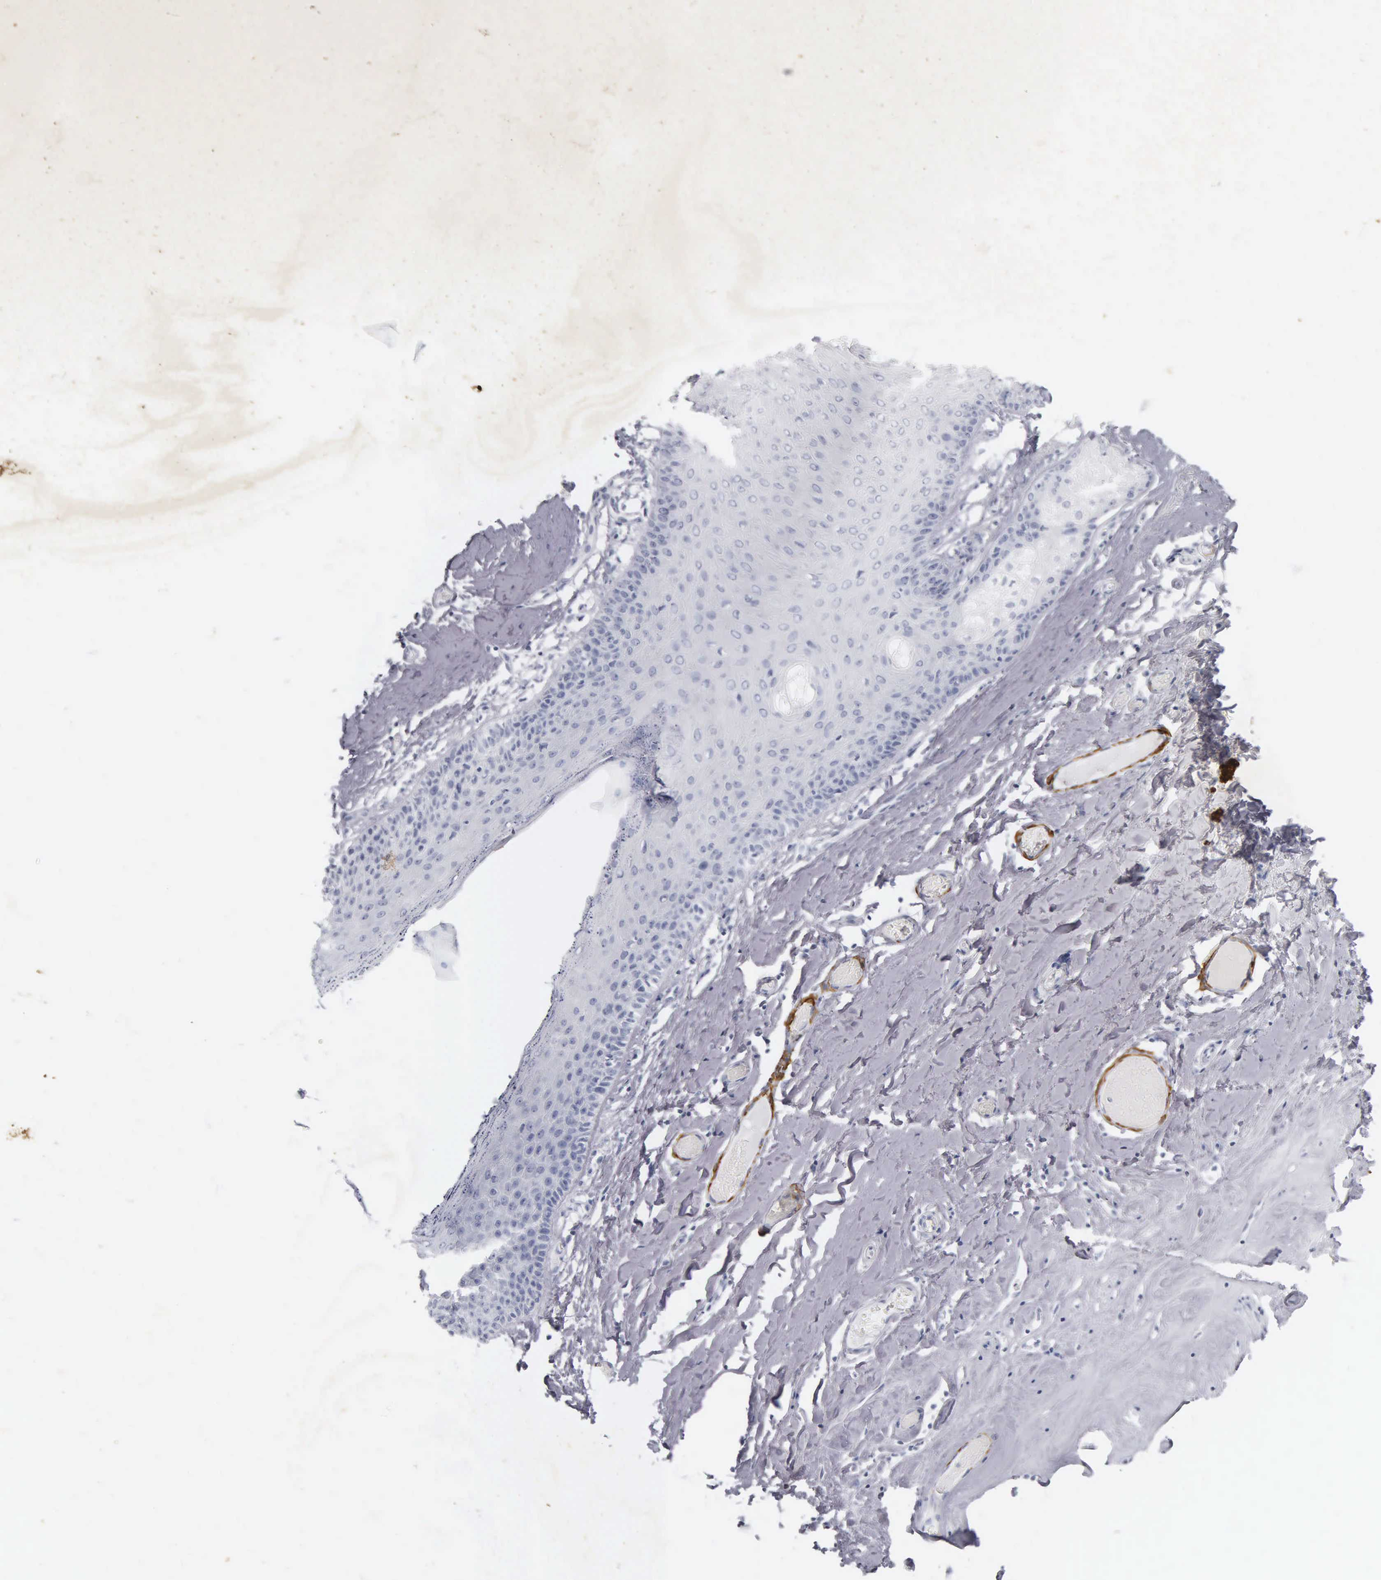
{"staining": {"intensity": "negative", "quantity": "none", "location": "none"}, "tissue": "skin", "cell_type": "Epidermal cells", "image_type": "normal", "snomed": [{"axis": "morphology", "description": "Normal tissue, NOS"}, {"axis": "topography", "description": "Vascular tissue"}, {"axis": "topography", "description": "Vulva"}, {"axis": "topography", "description": "Peripheral nerve tissue"}], "caption": "Immunohistochemistry (IHC) image of benign skin stained for a protein (brown), which exhibits no expression in epidermal cells. The staining was performed using DAB to visualize the protein expression in brown, while the nuclei were stained in blue with hematoxylin (Magnification: 20x).", "gene": "DES", "patient": {"sex": "female", "age": 86}}